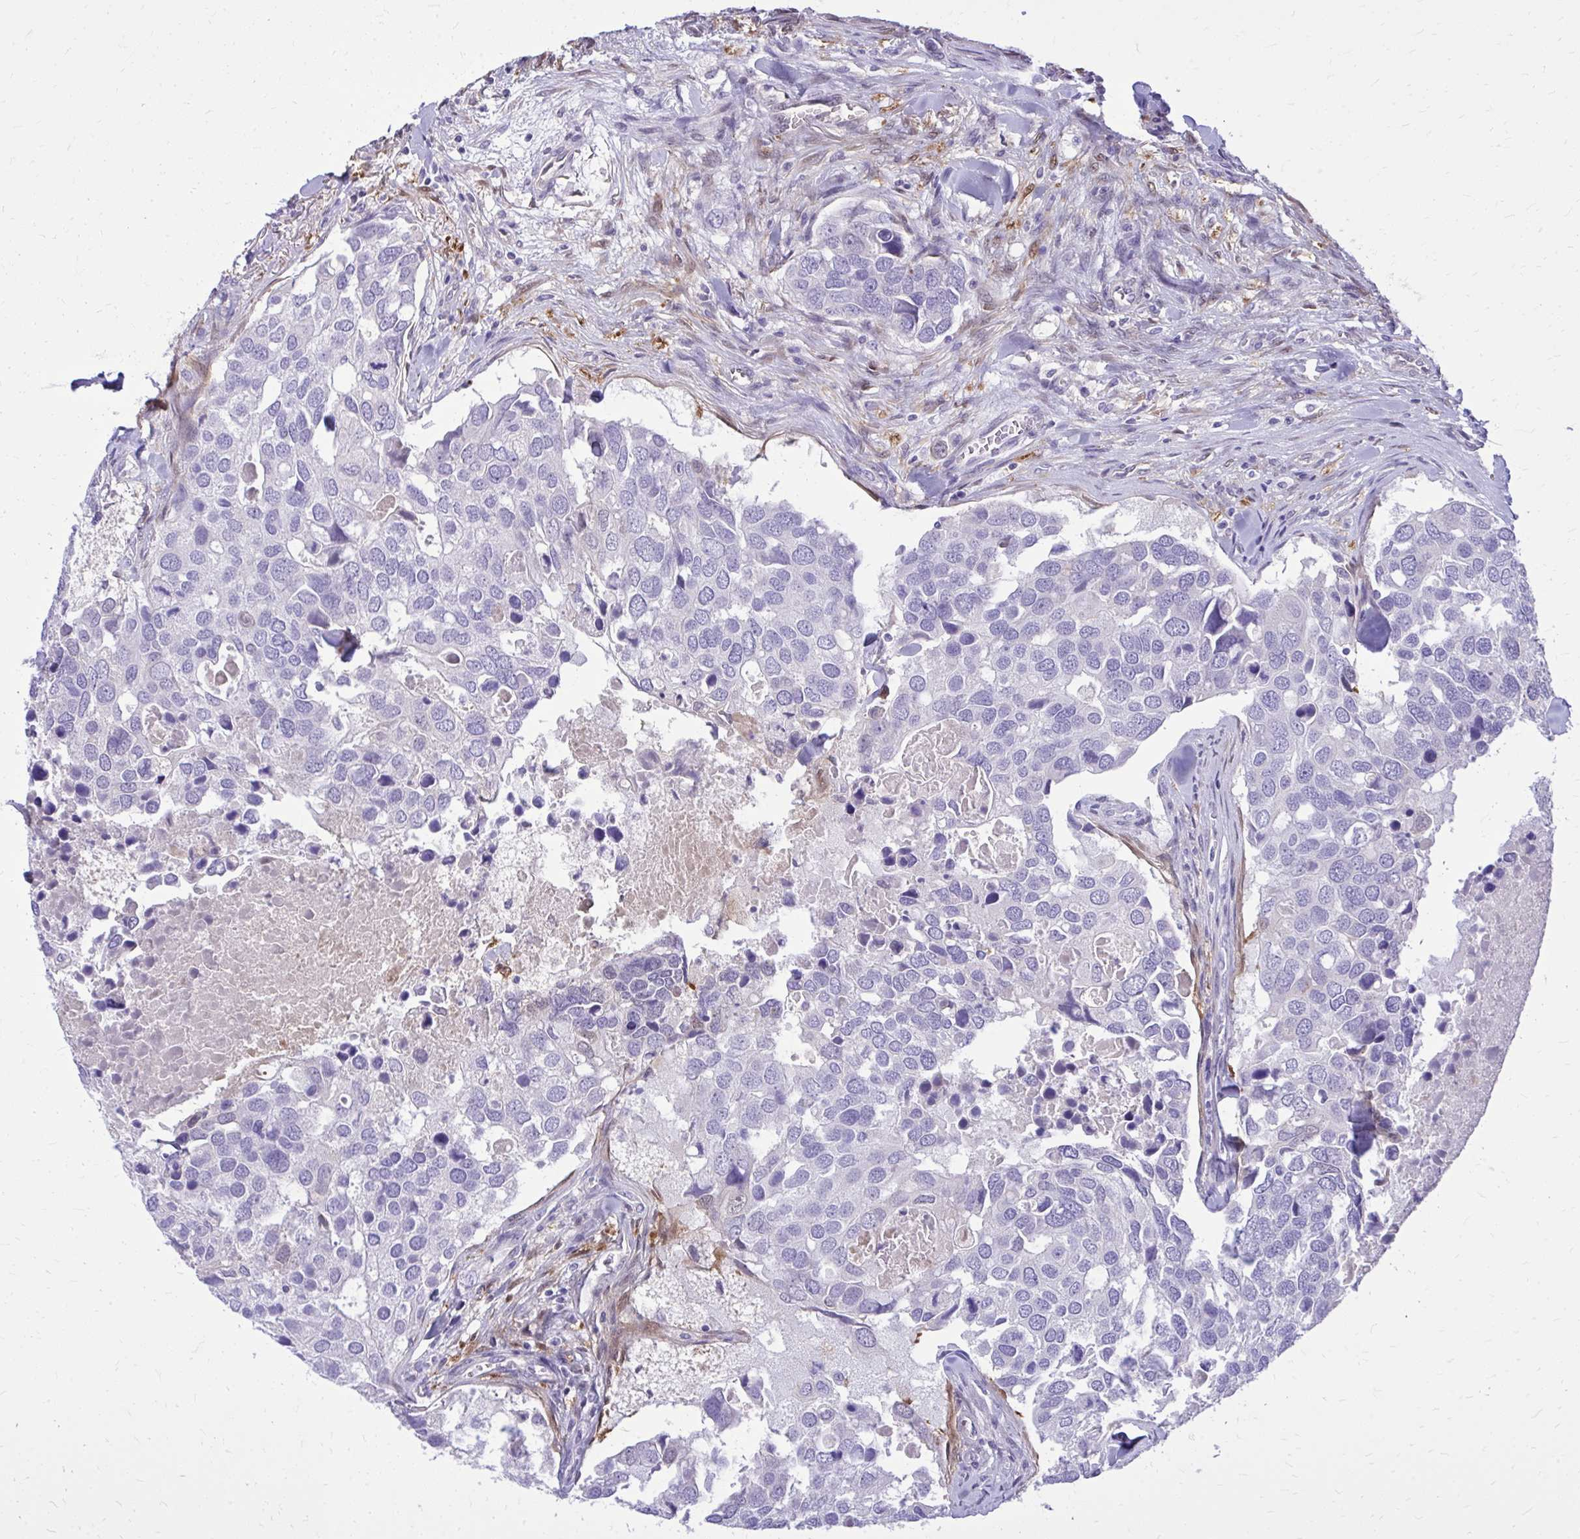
{"staining": {"intensity": "negative", "quantity": "none", "location": "none"}, "tissue": "breast cancer", "cell_type": "Tumor cells", "image_type": "cancer", "snomed": [{"axis": "morphology", "description": "Duct carcinoma"}, {"axis": "topography", "description": "Breast"}], "caption": "Protein analysis of breast cancer (invasive ductal carcinoma) demonstrates no significant positivity in tumor cells.", "gene": "NNMT", "patient": {"sex": "female", "age": 83}}